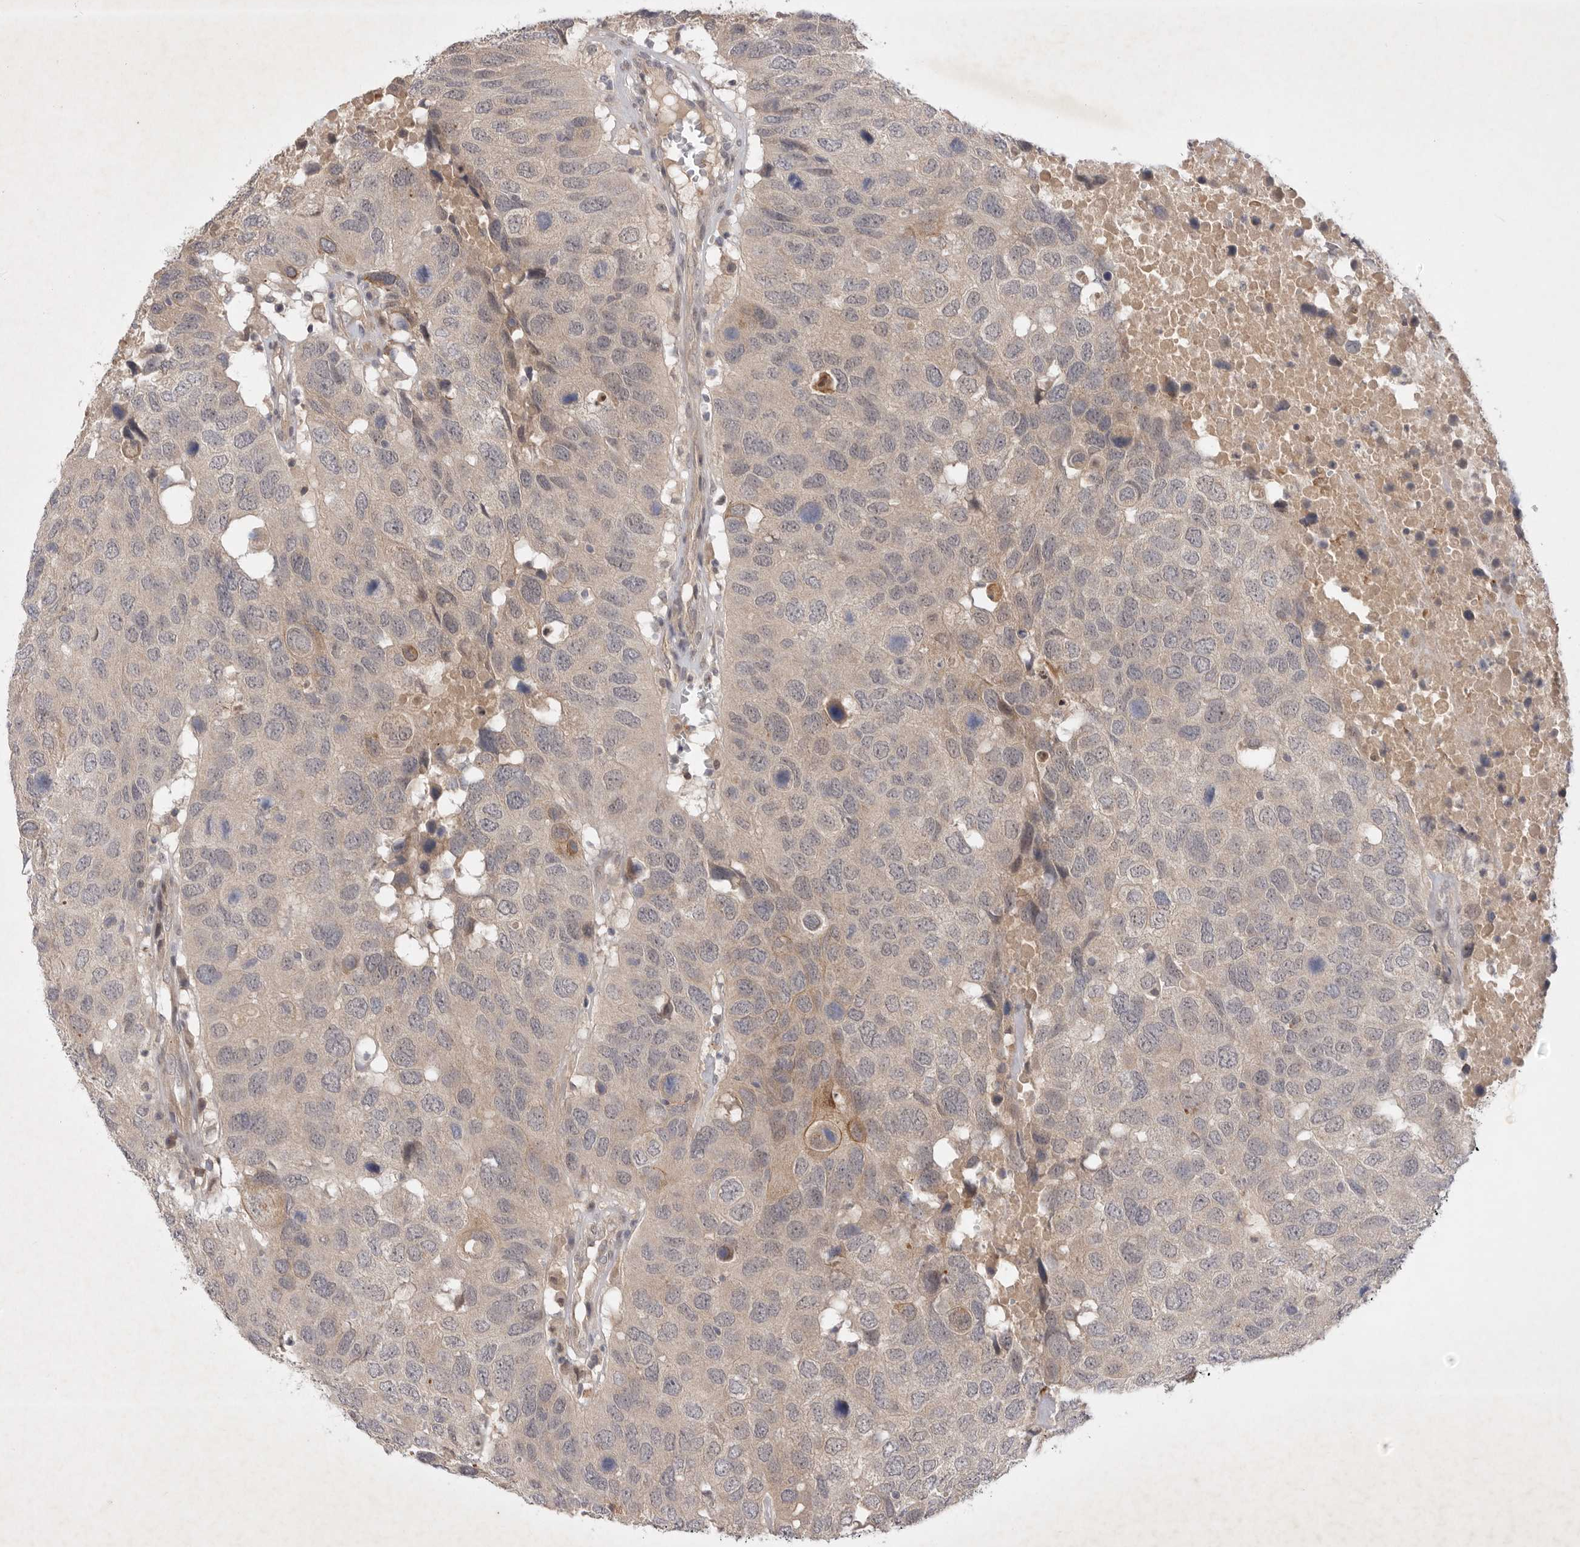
{"staining": {"intensity": "moderate", "quantity": "<25%", "location": "cytoplasmic/membranous"}, "tissue": "head and neck cancer", "cell_type": "Tumor cells", "image_type": "cancer", "snomed": [{"axis": "morphology", "description": "Squamous cell carcinoma, NOS"}, {"axis": "topography", "description": "Head-Neck"}], "caption": "Protein positivity by immunohistochemistry demonstrates moderate cytoplasmic/membranous positivity in approximately <25% of tumor cells in head and neck cancer (squamous cell carcinoma).", "gene": "PTPDC1", "patient": {"sex": "male", "age": 66}}